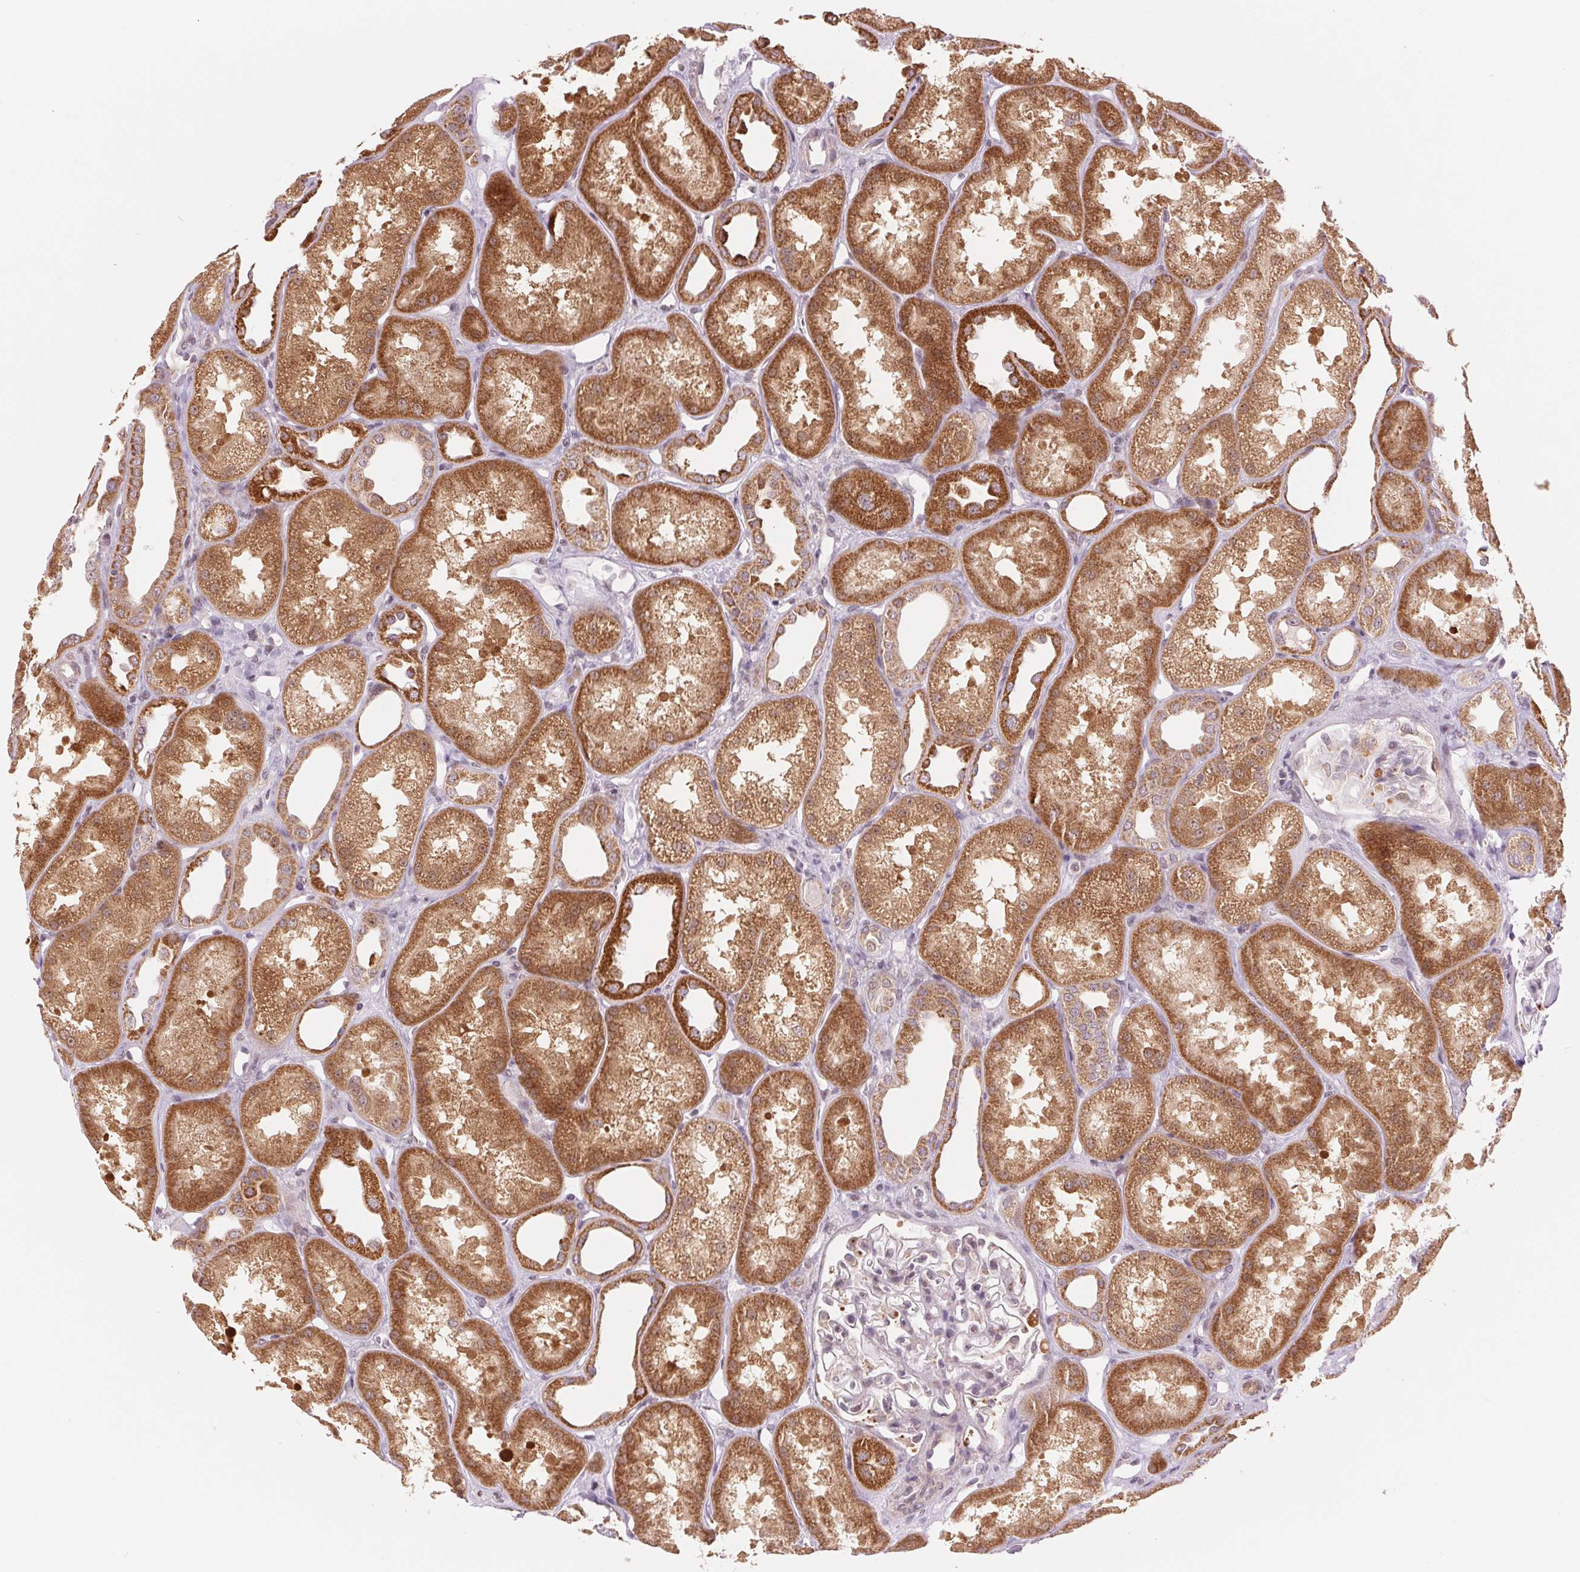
{"staining": {"intensity": "negative", "quantity": "none", "location": "none"}, "tissue": "kidney", "cell_type": "Cells in glomeruli", "image_type": "normal", "snomed": [{"axis": "morphology", "description": "Normal tissue, NOS"}, {"axis": "topography", "description": "Kidney"}], "caption": "This is an immunohistochemistry image of benign kidney. There is no positivity in cells in glomeruli.", "gene": "ARHGAP32", "patient": {"sex": "male", "age": 61}}